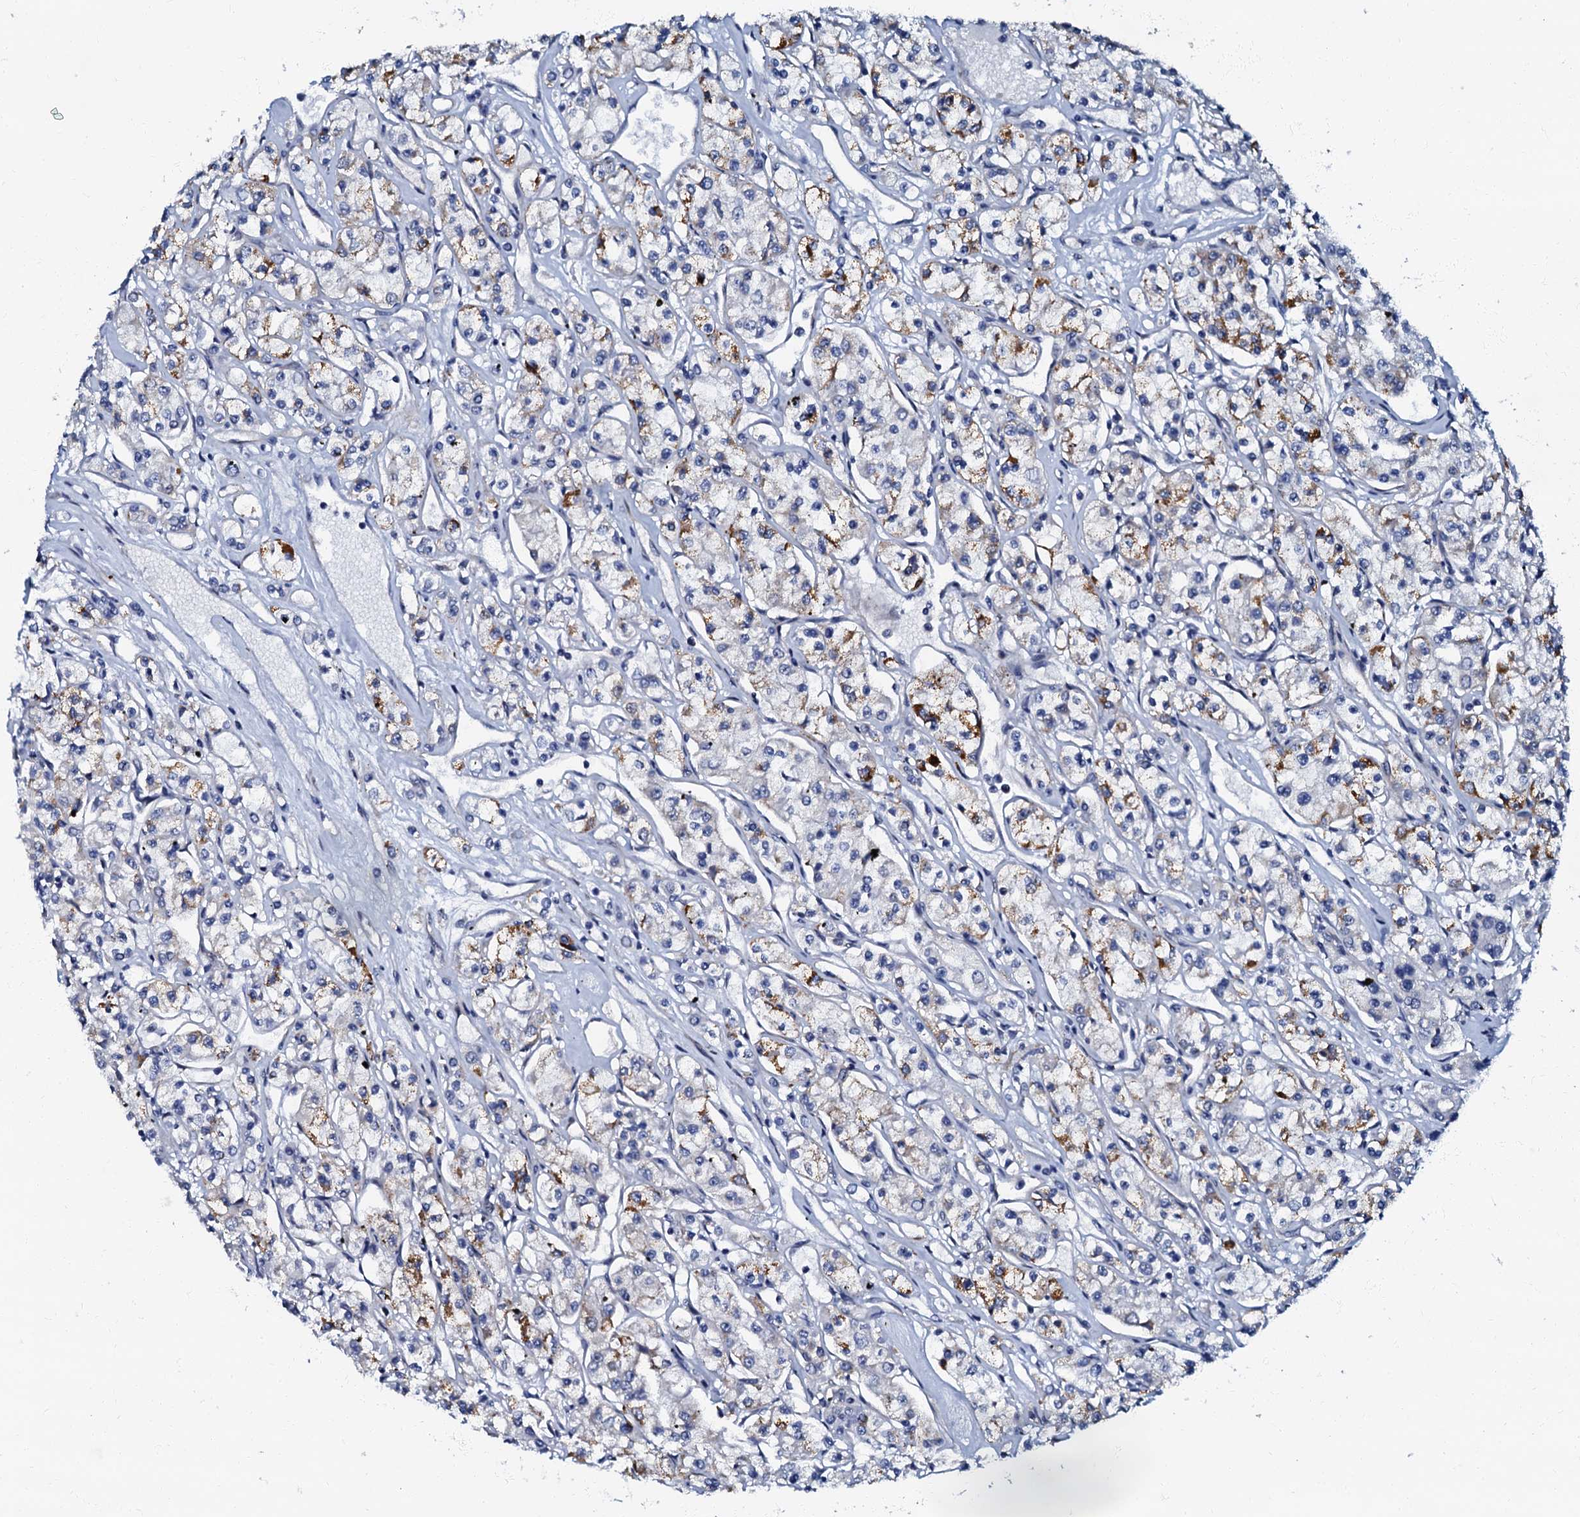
{"staining": {"intensity": "strong", "quantity": "25%-75%", "location": "cytoplasmic/membranous"}, "tissue": "renal cancer", "cell_type": "Tumor cells", "image_type": "cancer", "snomed": [{"axis": "morphology", "description": "Adenocarcinoma, NOS"}, {"axis": "topography", "description": "Kidney"}], "caption": "IHC image of human adenocarcinoma (renal) stained for a protein (brown), which displays high levels of strong cytoplasmic/membranous positivity in about 25%-75% of tumor cells.", "gene": "OLAH", "patient": {"sex": "female", "age": 59}}